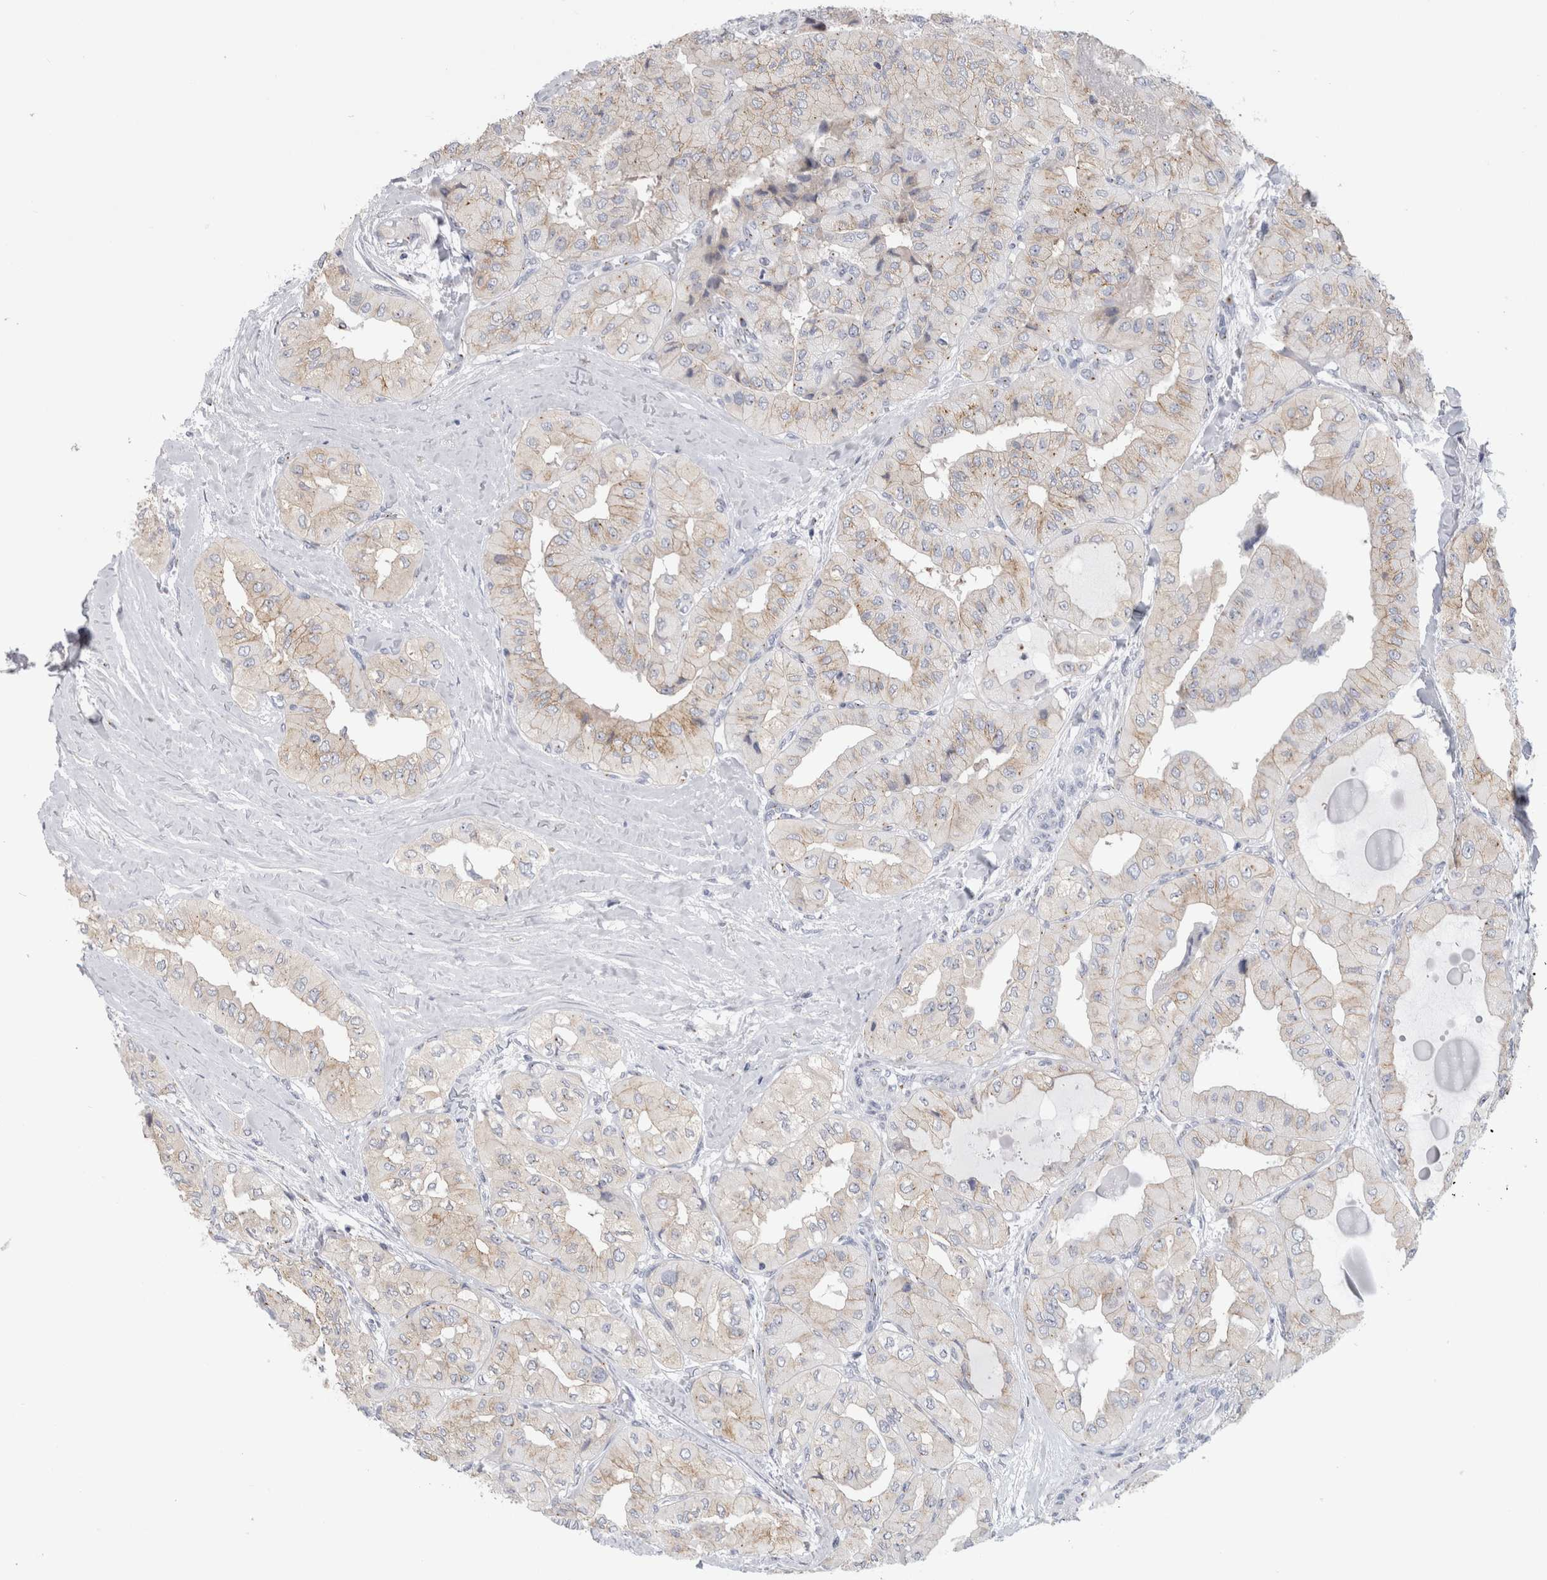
{"staining": {"intensity": "weak", "quantity": "<25%", "location": "cytoplasmic/membranous"}, "tissue": "thyroid cancer", "cell_type": "Tumor cells", "image_type": "cancer", "snomed": [{"axis": "morphology", "description": "Papillary adenocarcinoma, NOS"}, {"axis": "topography", "description": "Thyroid gland"}], "caption": "An immunohistochemistry micrograph of thyroid cancer (papillary adenocarcinoma) is shown. There is no staining in tumor cells of thyroid cancer (papillary adenocarcinoma). (Stains: DAB IHC with hematoxylin counter stain, Microscopy: brightfield microscopy at high magnification).", "gene": "AKAP9", "patient": {"sex": "female", "age": 59}}